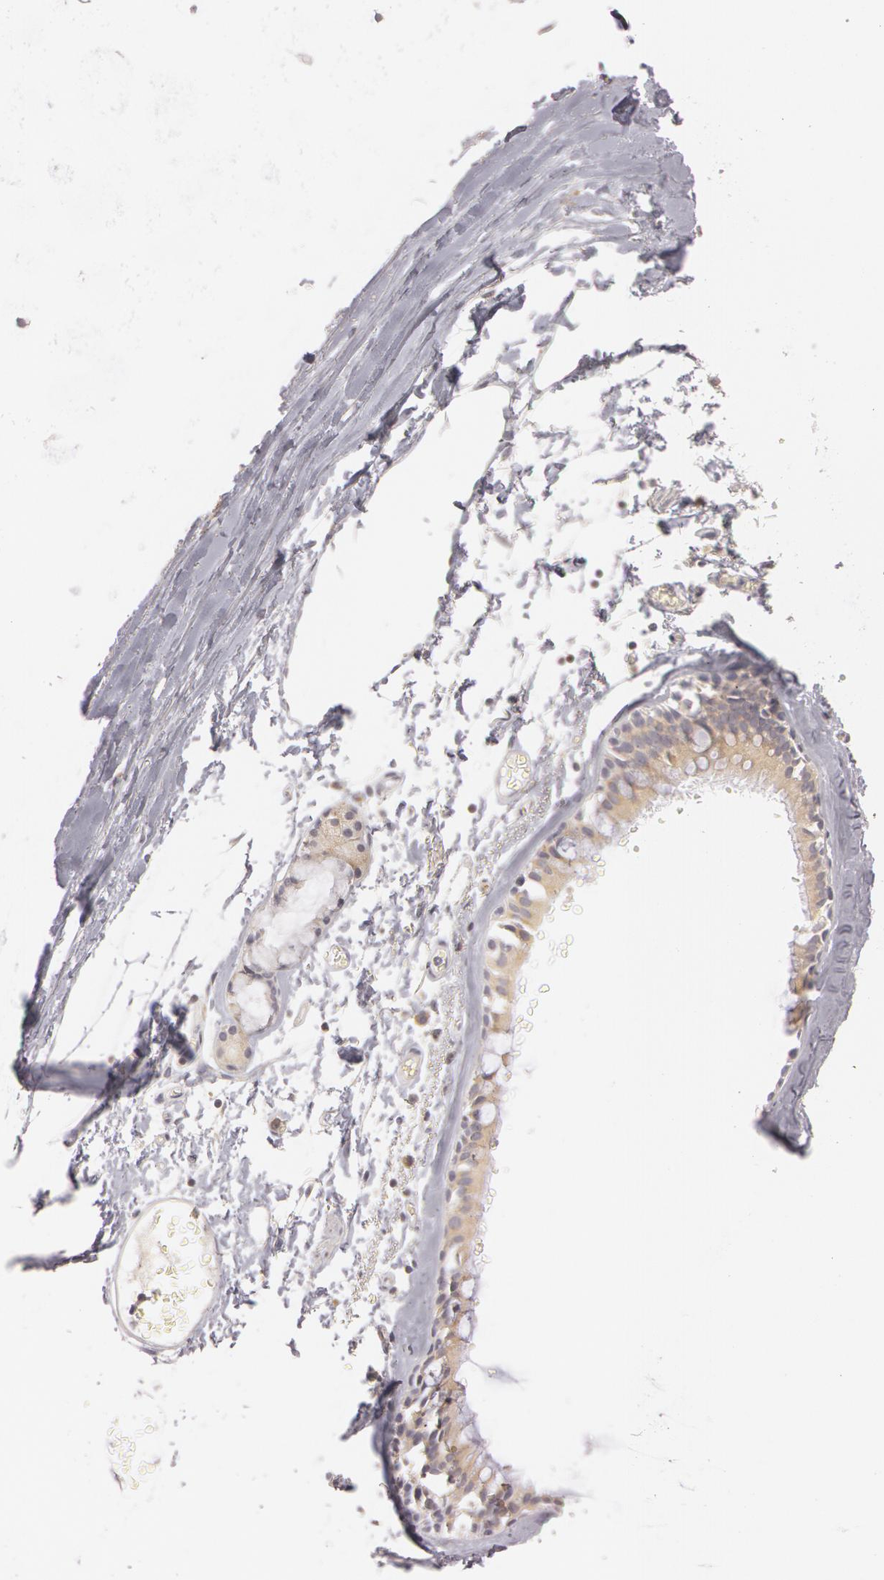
{"staining": {"intensity": "weak", "quantity": "25%-75%", "location": "cytoplasmic/membranous"}, "tissue": "bronchus", "cell_type": "Respiratory epithelial cells", "image_type": "normal", "snomed": [{"axis": "morphology", "description": "Normal tissue, NOS"}, {"axis": "topography", "description": "Bronchus"}, {"axis": "topography", "description": "Lung"}], "caption": "Normal bronchus shows weak cytoplasmic/membranous positivity in approximately 25%-75% of respiratory epithelial cells.", "gene": "RALGAPA1", "patient": {"sex": "female", "age": 56}}